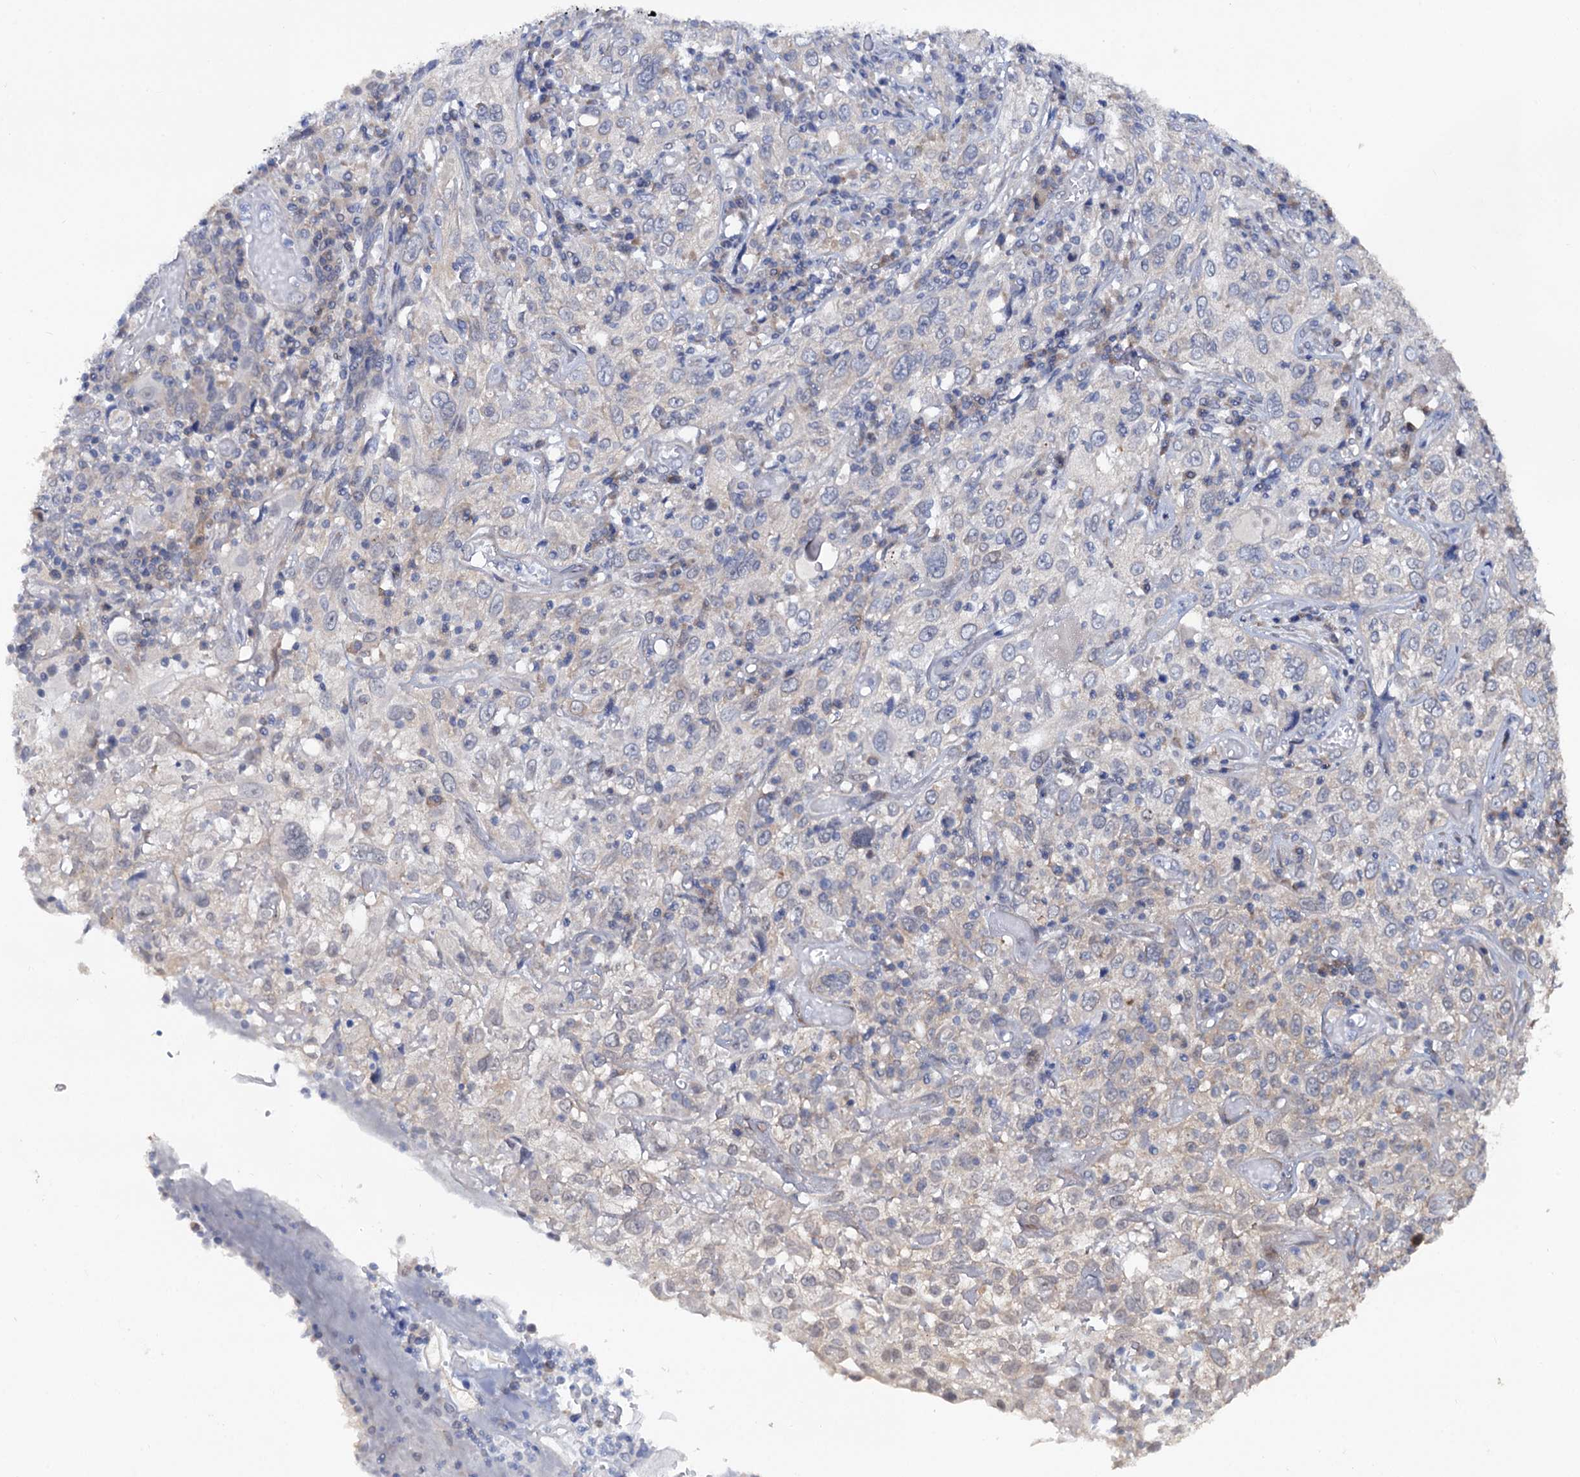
{"staining": {"intensity": "negative", "quantity": "none", "location": "none"}, "tissue": "cervical cancer", "cell_type": "Tumor cells", "image_type": "cancer", "snomed": [{"axis": "morphology", "description": "Squamous cell carcinoma, NOS"}, {"axis": "topography", "description": "Cervix"}], "caption": "The image reveals no significant expression in tumor cells of cervical cancer (squamous cell carcinoma).", "gene": "CAPRIN2", "patient": {"sex": "female", "age": 46}}